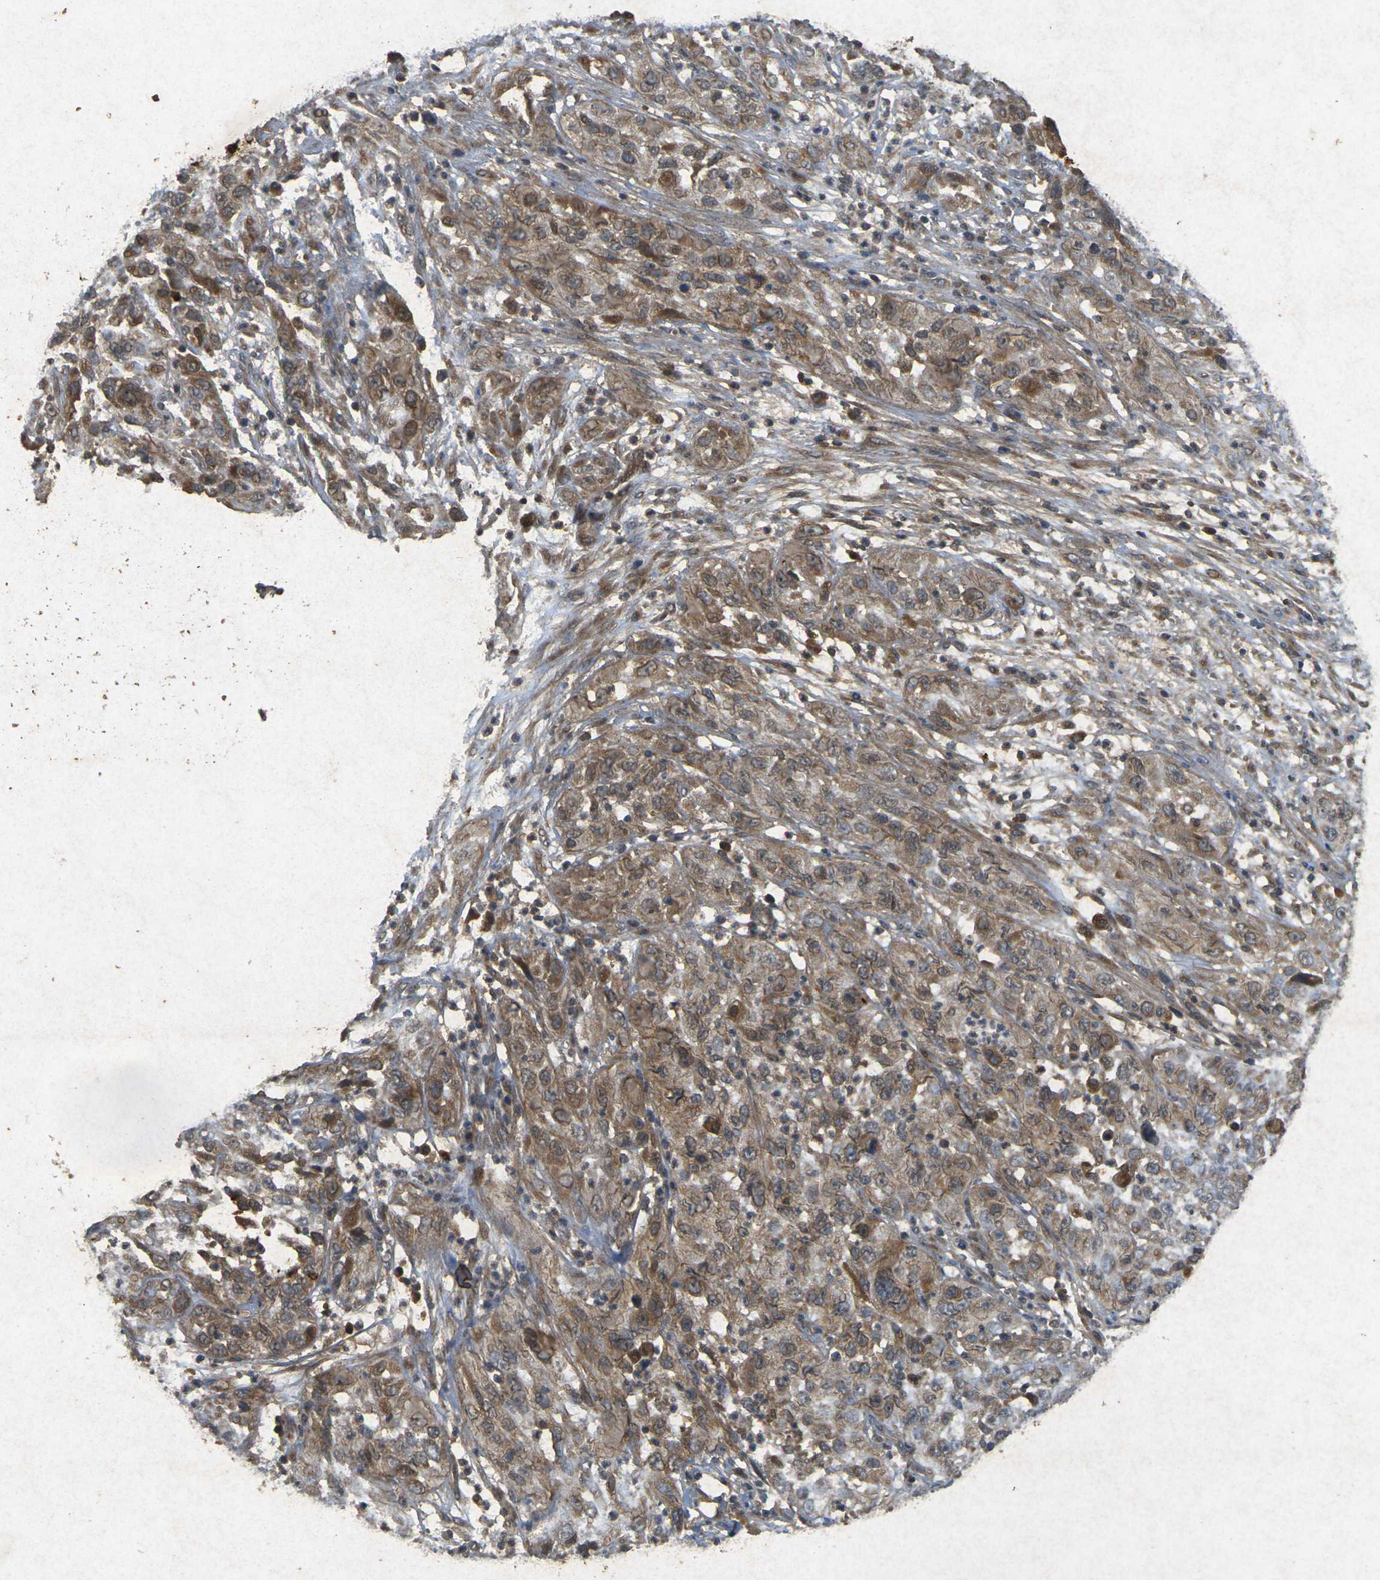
{"staining": {"intensity": "moderate", "quantity": ">75%", "location": "cytoplasmic/membranous"}, "tissue": "cervical cancer", "cell_type": "Tumor cells", "image_type": "cancer", "snomed": [{"axis": "morphology", "description": "Squamous cell carcinoma, NOS"}, {"axis": "topography", "description": "Cervix"}], "caption": "An immunohistochemistry (IHC) micrograph of tumor tissue is shown. Protein staining in brown labels moderate cytoplasmic/membranous positivity in cervical cancer (squamous cell carcinoma) within tumor cells. (Brightfield microscopy of DAB IHC at high magnification).", "gene": "ERN1", "patient": {"sex": "female", "age": 32}}